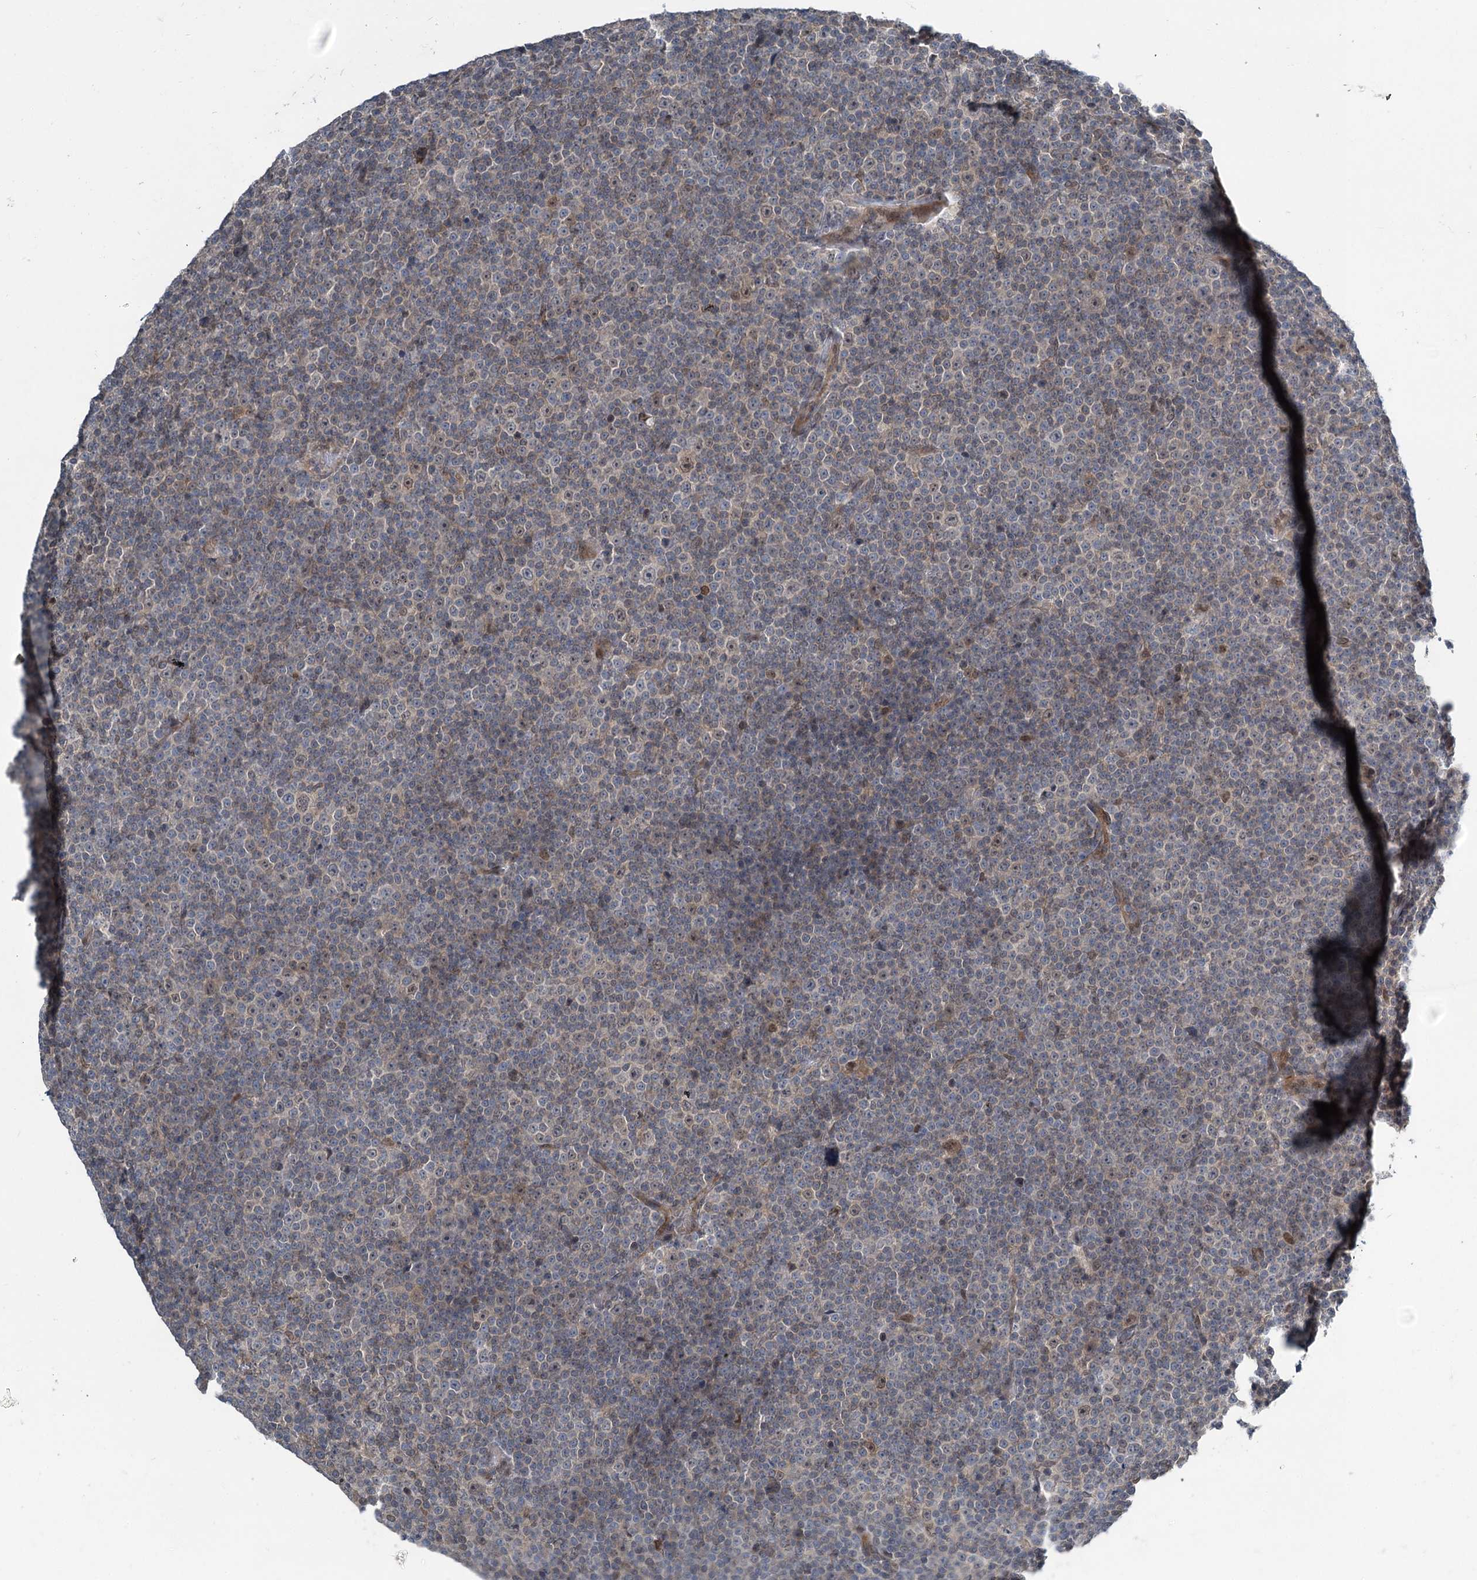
{"staining": {"intensity": "weak", "quantity": "<25%", "location": "nuclear"}, "tissue": "lymphoma", "cell_type": "Tumor cells", "image_type": "cancer", "snomed": [{"axis": "morphology", "description": "Malignant lymphoma, non-Hodgkin's type, Low grade"}, {"axis": "topography", "description": "Lymph node"}], "caption": "Tumor cells show no significant positivity in lymphoma. The staining was performed using DAB to visualize the protein expression in brown, while the nuclei were stained in blue with hematoxylin (Magnification: 20x).", "gene": "DCUN1D4", "patient": {"sex": "female", "age": 67}}